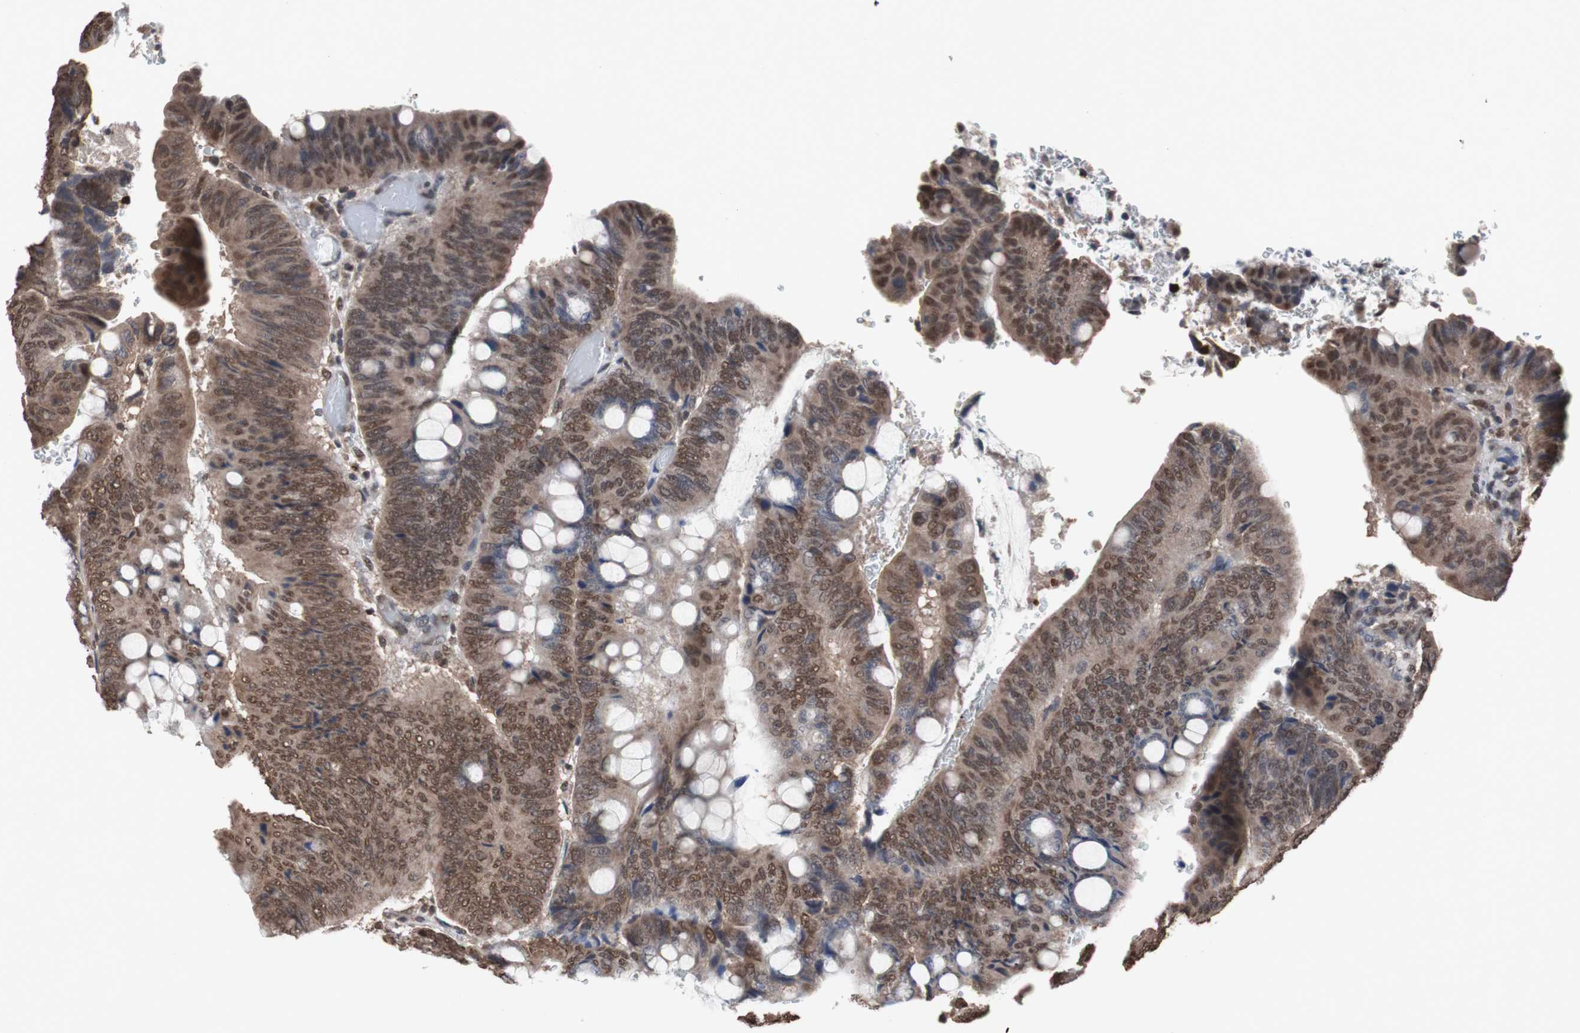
{"staining": {"intensity": "moderate", "quantity": ">75%", "location": "cytoplasmic/membranous,nuclear"}, "tissue": "colorectal cancer", "cell_type": "Tumor cells", "image_type": "cancer", "snomed": [{"axis": "morphology", "description": "Normal tissue, NOS"}, {"axis": "morphology", "description": "Adenocarcinoma, NOS"}, {"axis": "topography", "description": "Rectum"}, {"axis": "topography", "description": "Peripheral nerve tissue"}], "caption": "The image reveals a brown stain indicating the presence of a protein in the cytoplasmic/membranous and nuclear of tumor cells in colorectal cancer.", "gene": "MED27", "patient": {"sex": "male", "age": 92}}